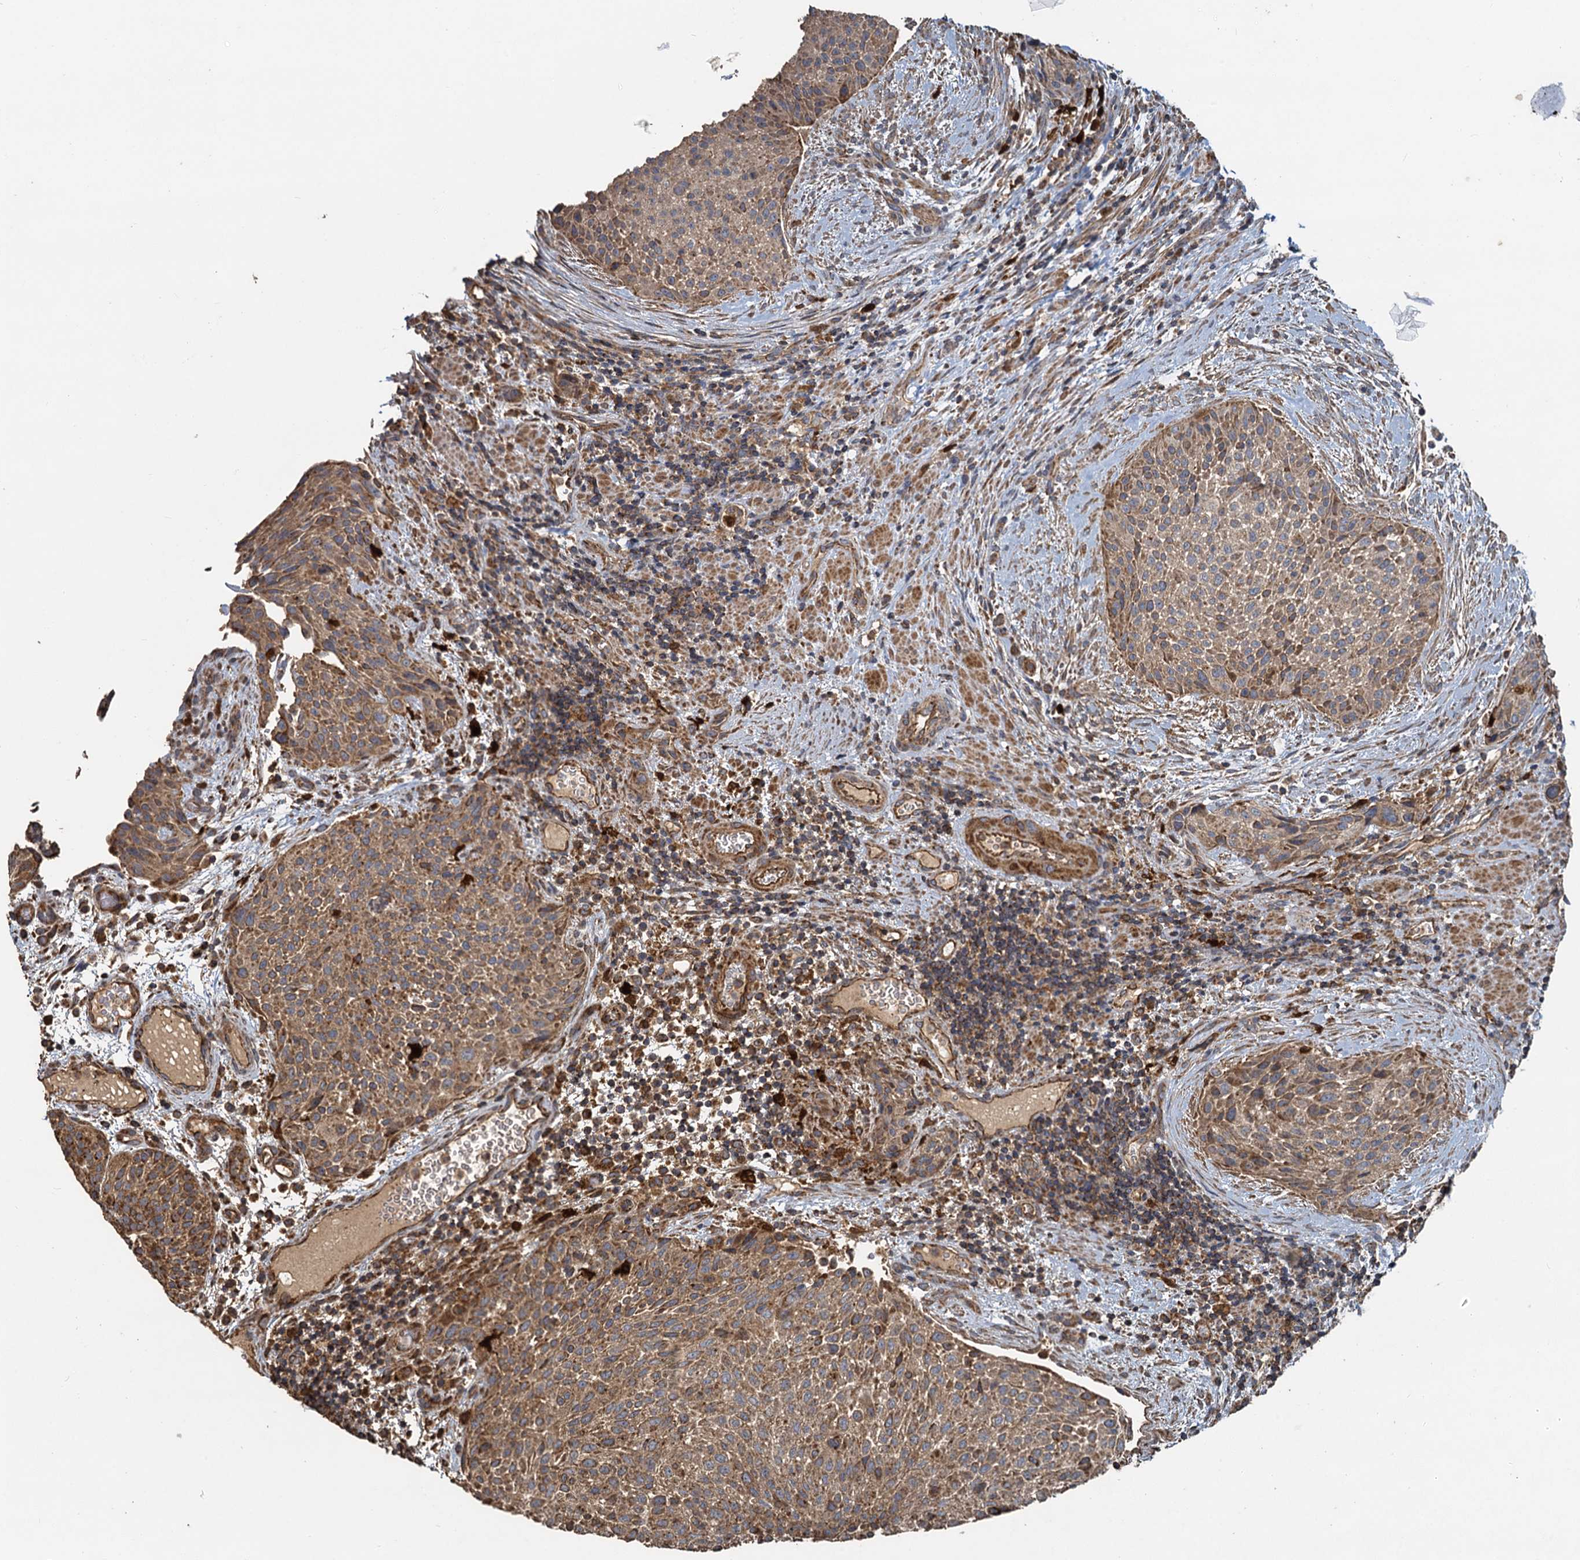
{"staining": {"intensity": "moderate", "quantity": ">75%", "location": "cytoplasmic/membranous"}, "tissue": "urothelial cancer", "cell_type": "Tumor cells", "image_type": "cancer", "snomed": [{"axis": "morphology", "description": "Normal tissue, NOS"}, {"axis": "morphology", "description": "Urothelial carcinoma, NOS"}, {"axis": "topography", "description": "Urinary bladder"}, {"axis": "topography", "description": "Peripheral nerve tissue"}], "caption": "IHC image of human urothelial cancer stained for a protein (brown), which exhibits medium levels of moderate cytoplasmic/membranous positivity in approximately >75% of tumor cells.", "gene": "SDS", "patient": {"sex": "male", "age": 35}}